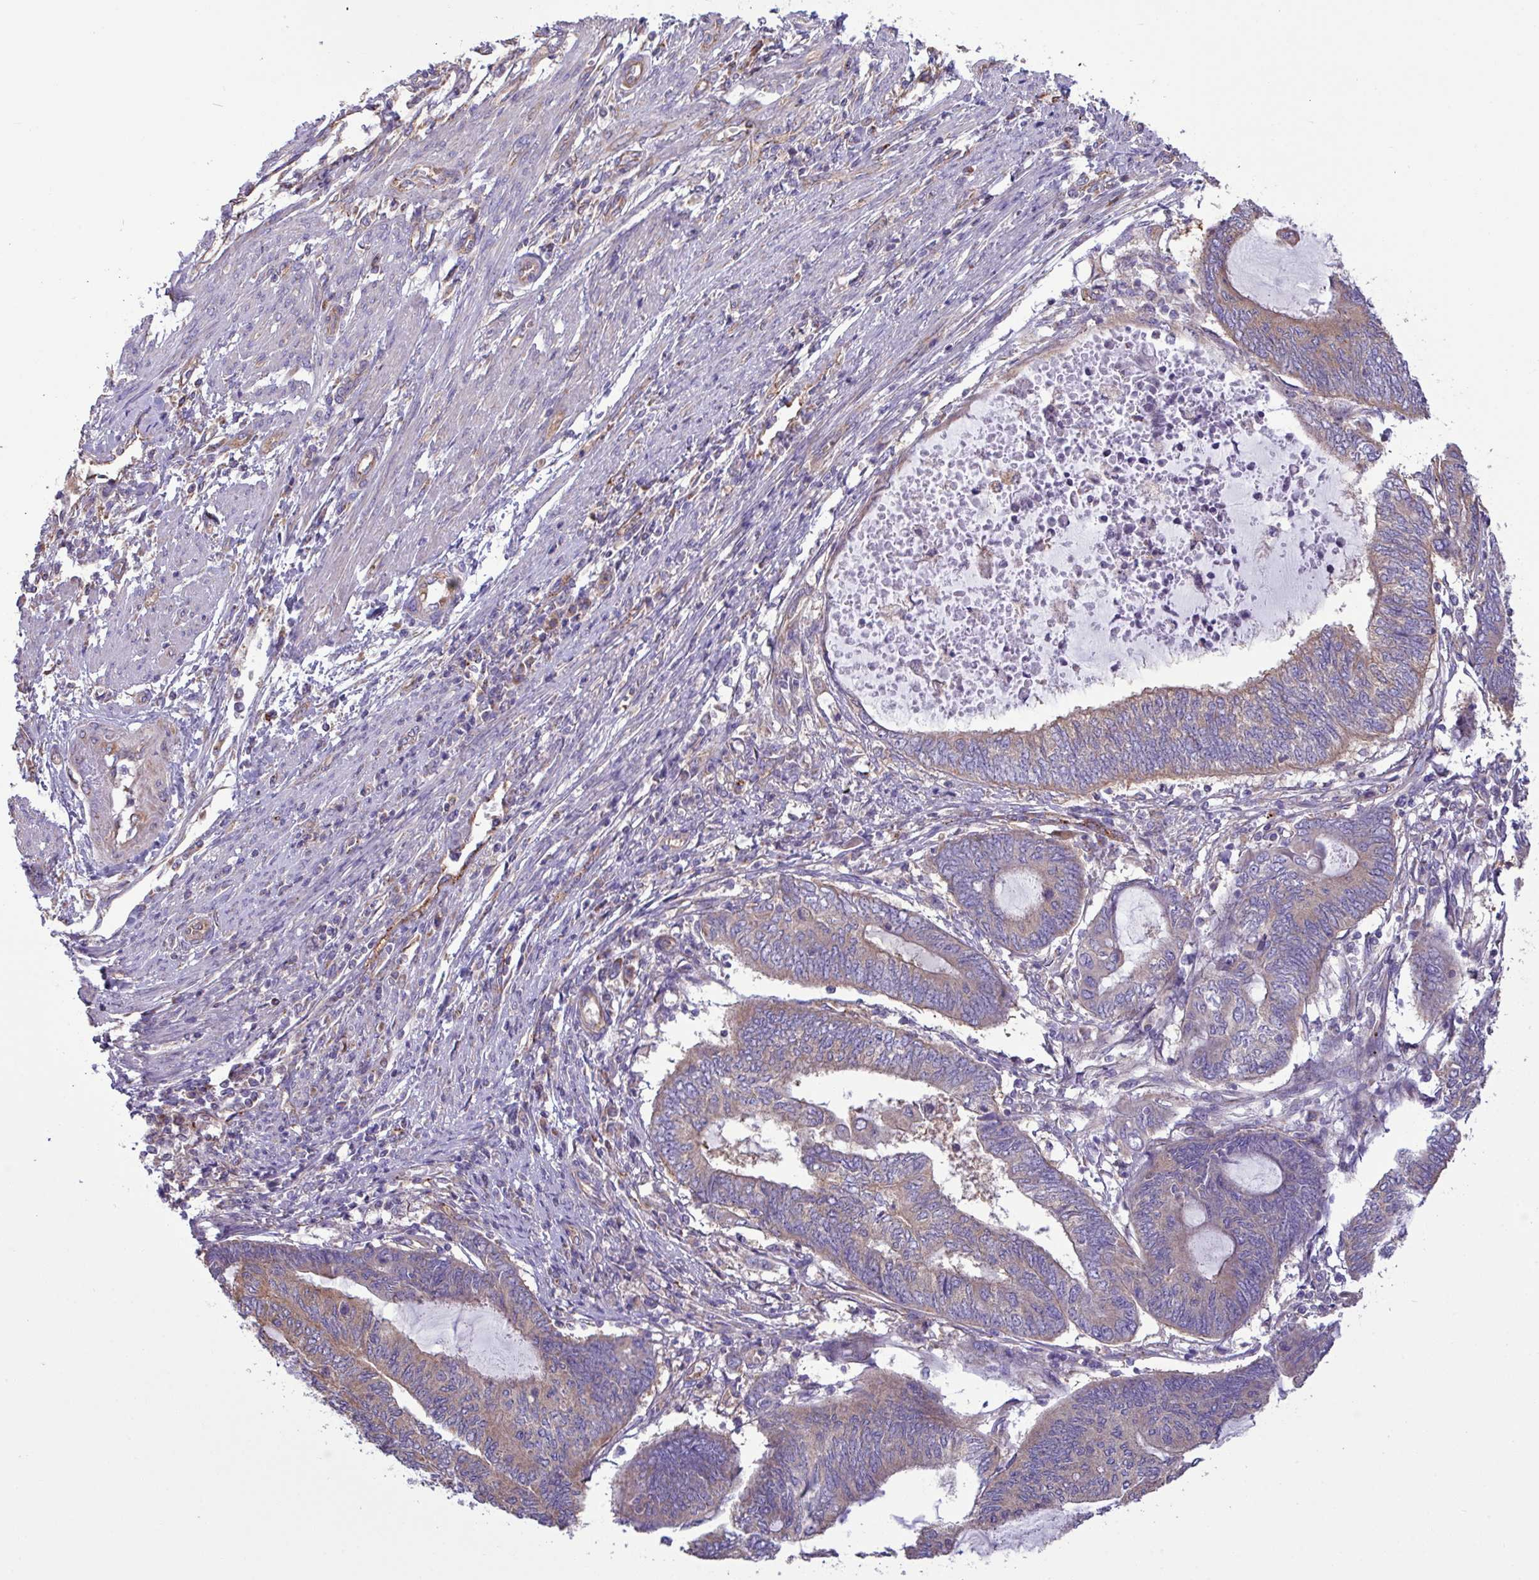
{"staining": {"intensity": "weak", "quantity": "25%-75%", "location": "cytoplasmic/membranous"}, "tissue": "endometrial cancer", "cell_type": "Tumor cells", "image_type": "cancer", "snomed": [{"axis": "morphology", "description": "Adenocarcinoma, NOS"}, {"axis": "topography", "description": "Uterus"}, {"axis": "topography", "description": "Endometrium"}], "caption": "Immunohistochemical staining of human endometrial cancer displays weak cytoplasmic/membranous protein expression in approximately 25%-75% of tumor cells.", "gene": "PPM1J", "patient": {"sex": "female", "age": 70}}